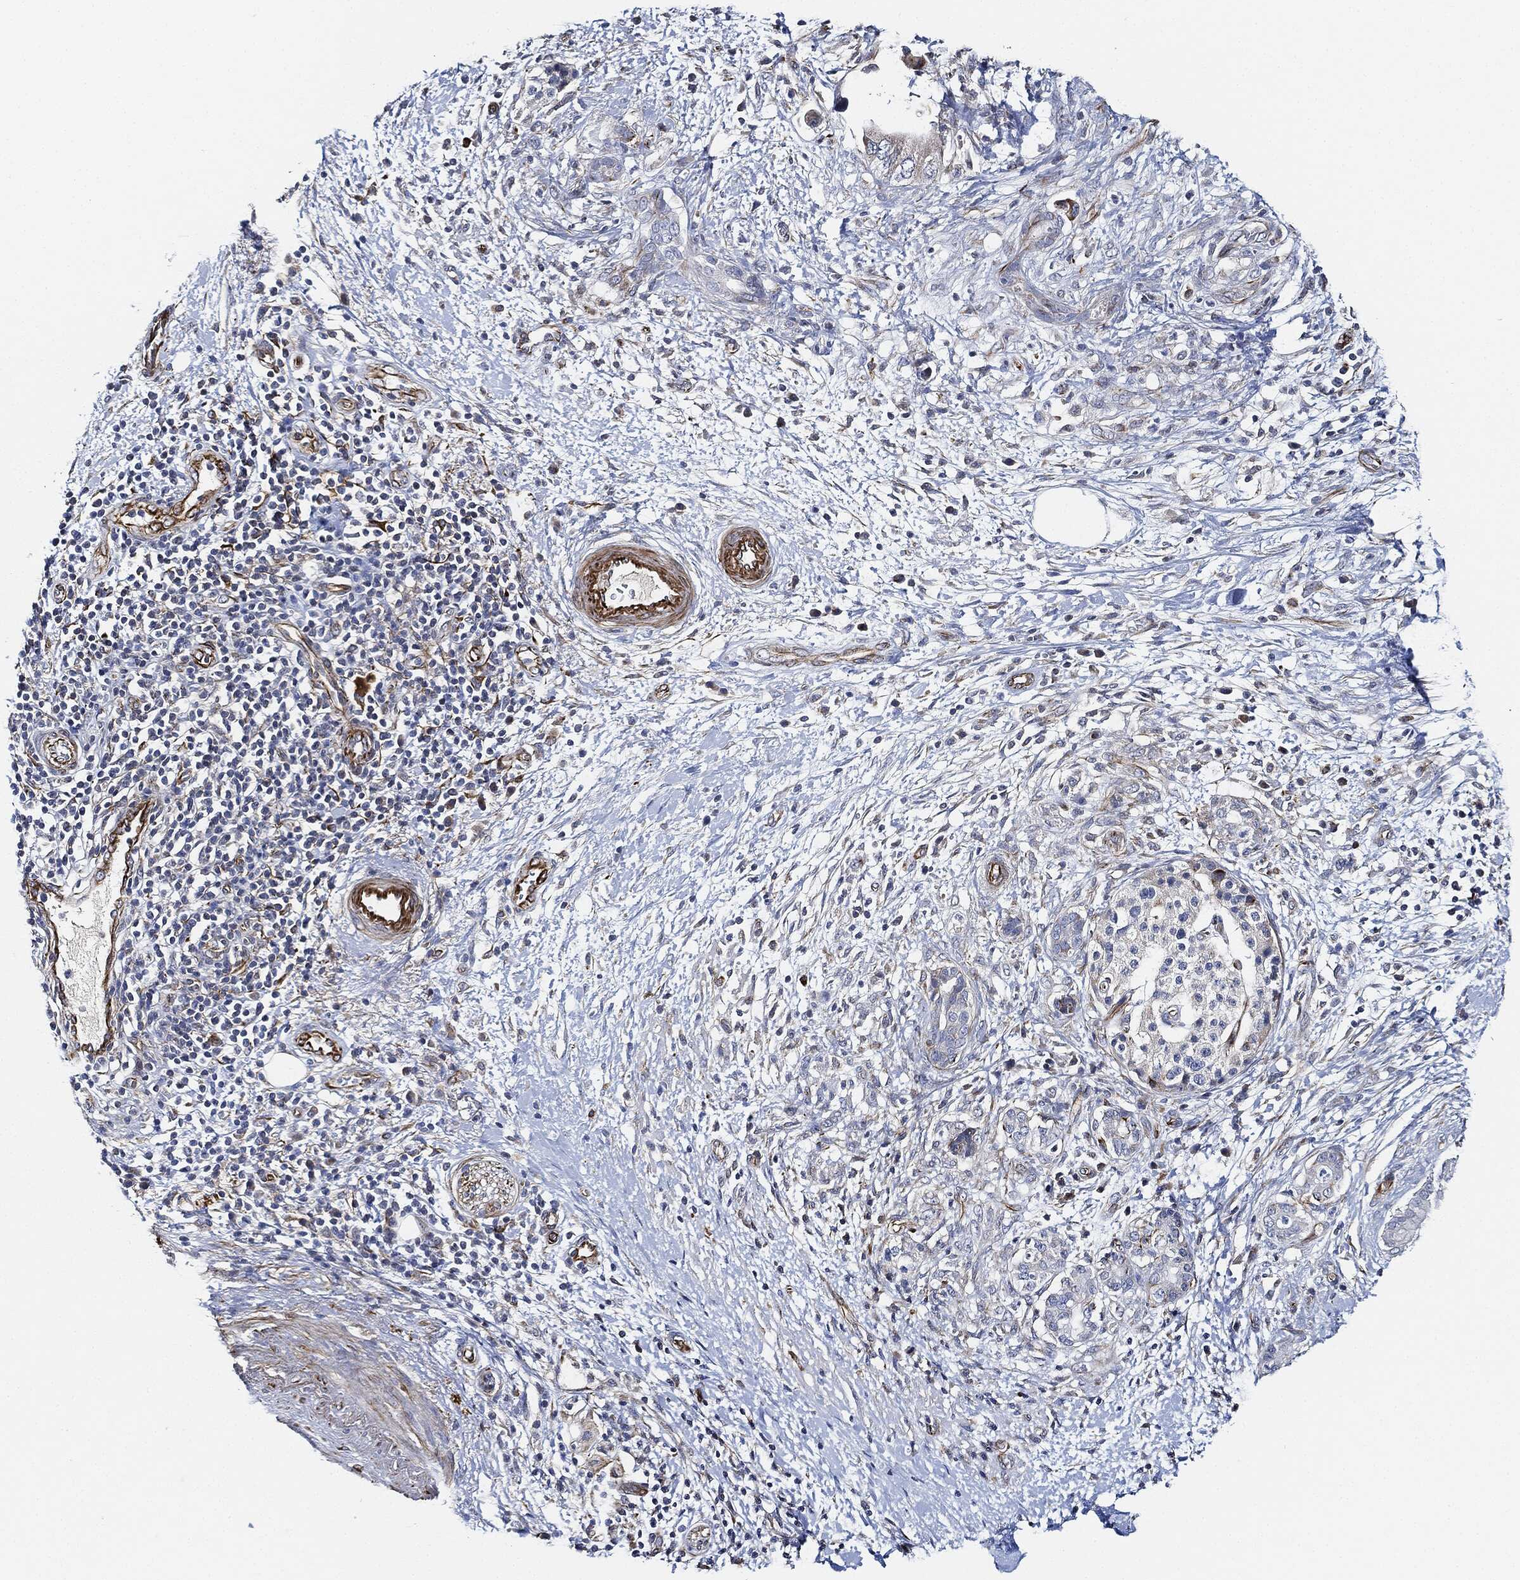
{"staining": {"intensity": "negative", "quantity": "none", "location": "none"}, "tissue": "pancreatic cancer", "cell_type": "Tumor cells", "image_type": "cancer", "snomed": [{"axis": "morphology", "description": "Adenocarcinoma, NOS"}, {"axis": "topography", "description": "Pancreas"}], "caption": "The photomicrograph exhibits no significant positivity in tumor cells of adenocarcinoma (pancreatic). Brightfield microscopy of immunohistochemistry (IHC) stained with DAB (brown) and hematoxylin (blue), captured at high magnification.", "gene": "THSD1", "patient": {"sex": "female", "age": 73}}